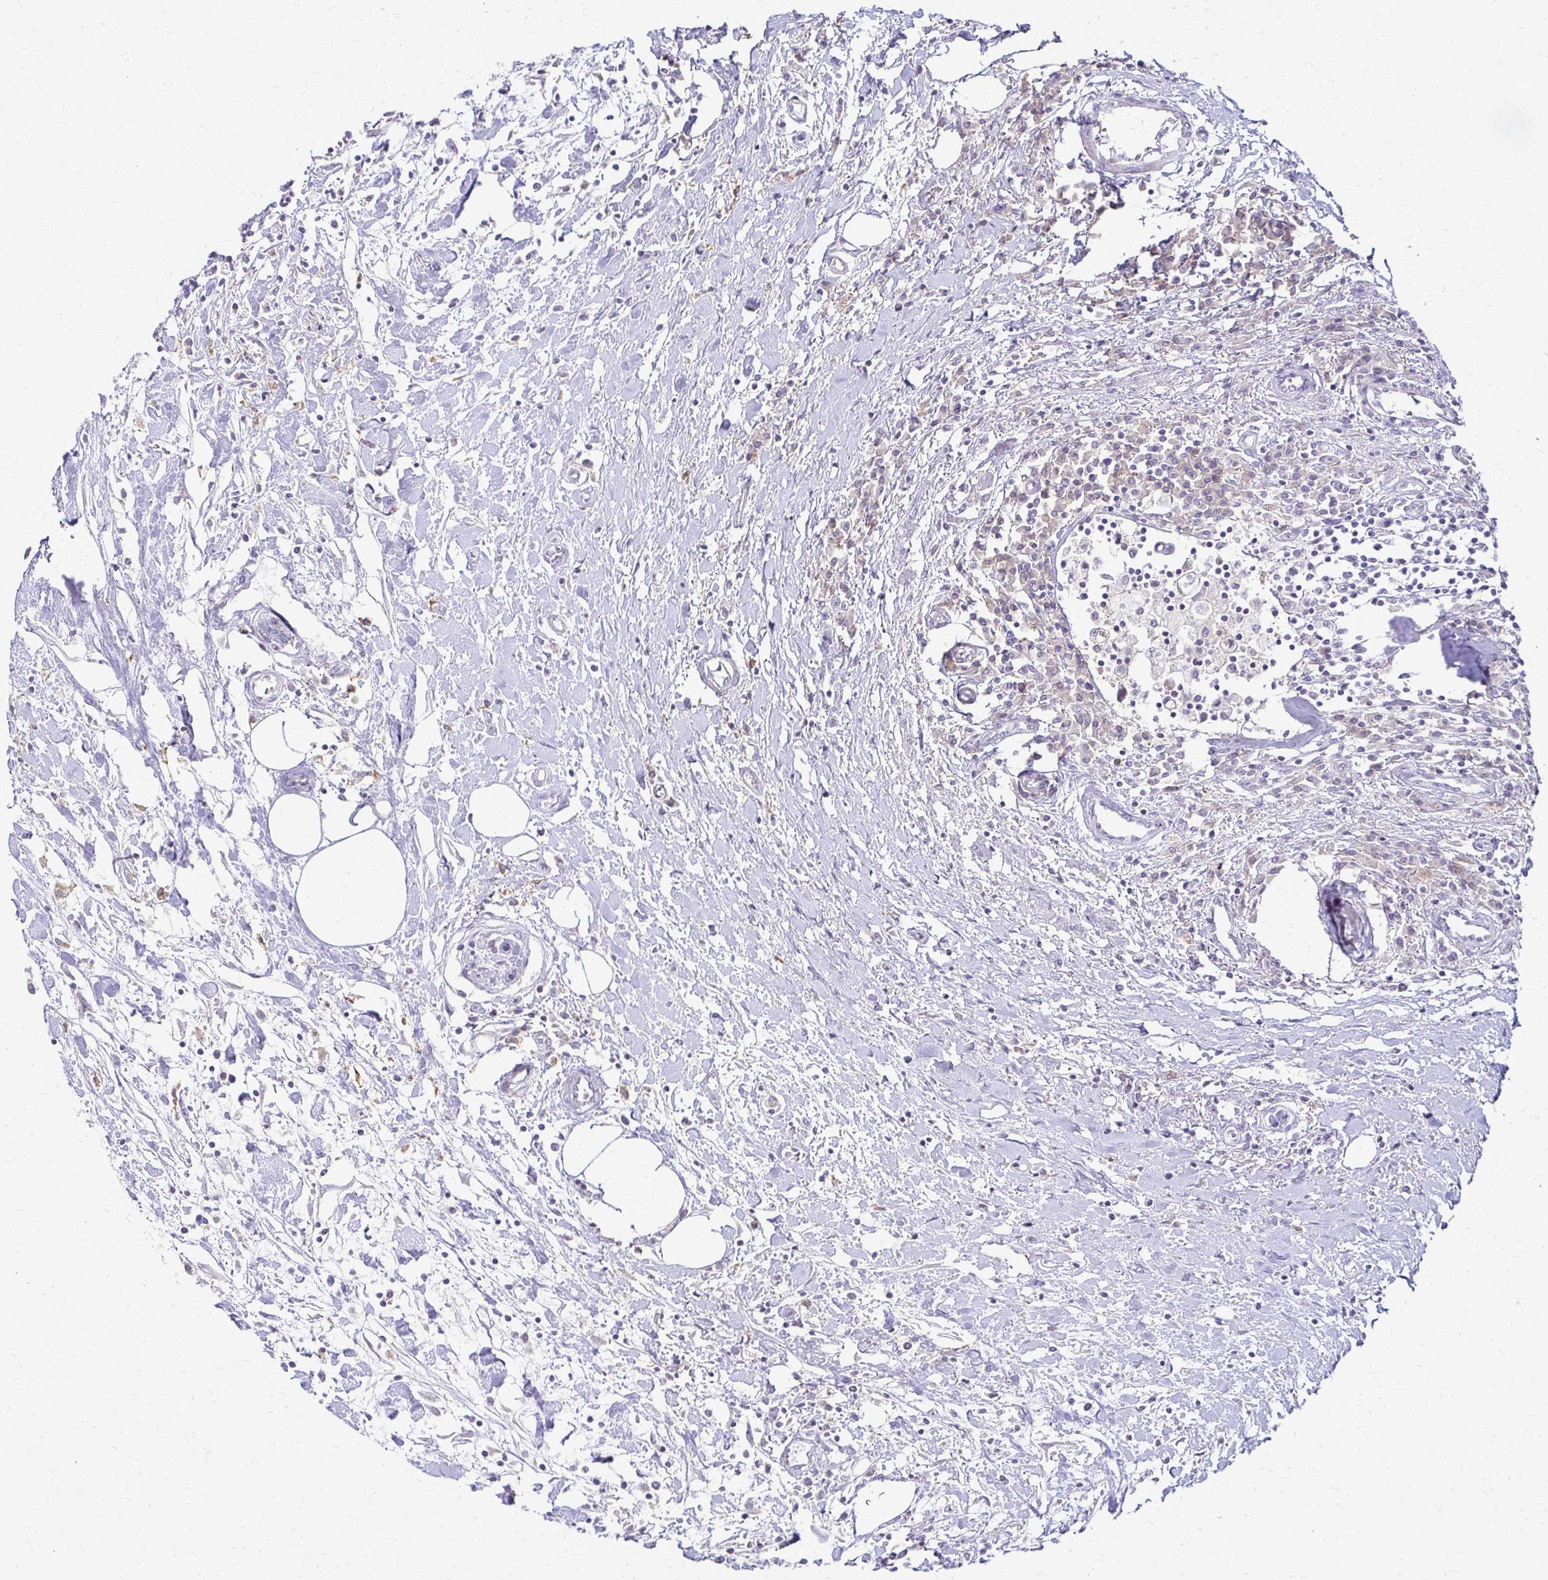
{"staining": {"intensity": "negative", "quantity": "none", "location": "none"}, "tissue": "urothelial cancer", "cell_type": "Tumor cells", "image_type": "cancer", "snomed": [{"axis": "morphology", "description": "Urothelial carcinoma, High grade"}, {"axis": "topography", "description": "Urinary bladder"}], "caption": "The histopathology image displays no significant positivity in tumor cells of urothelial carcinoma (high-grade).", "gene": "FCGR2B", "patient": {"sex": "male", "age": 61}}